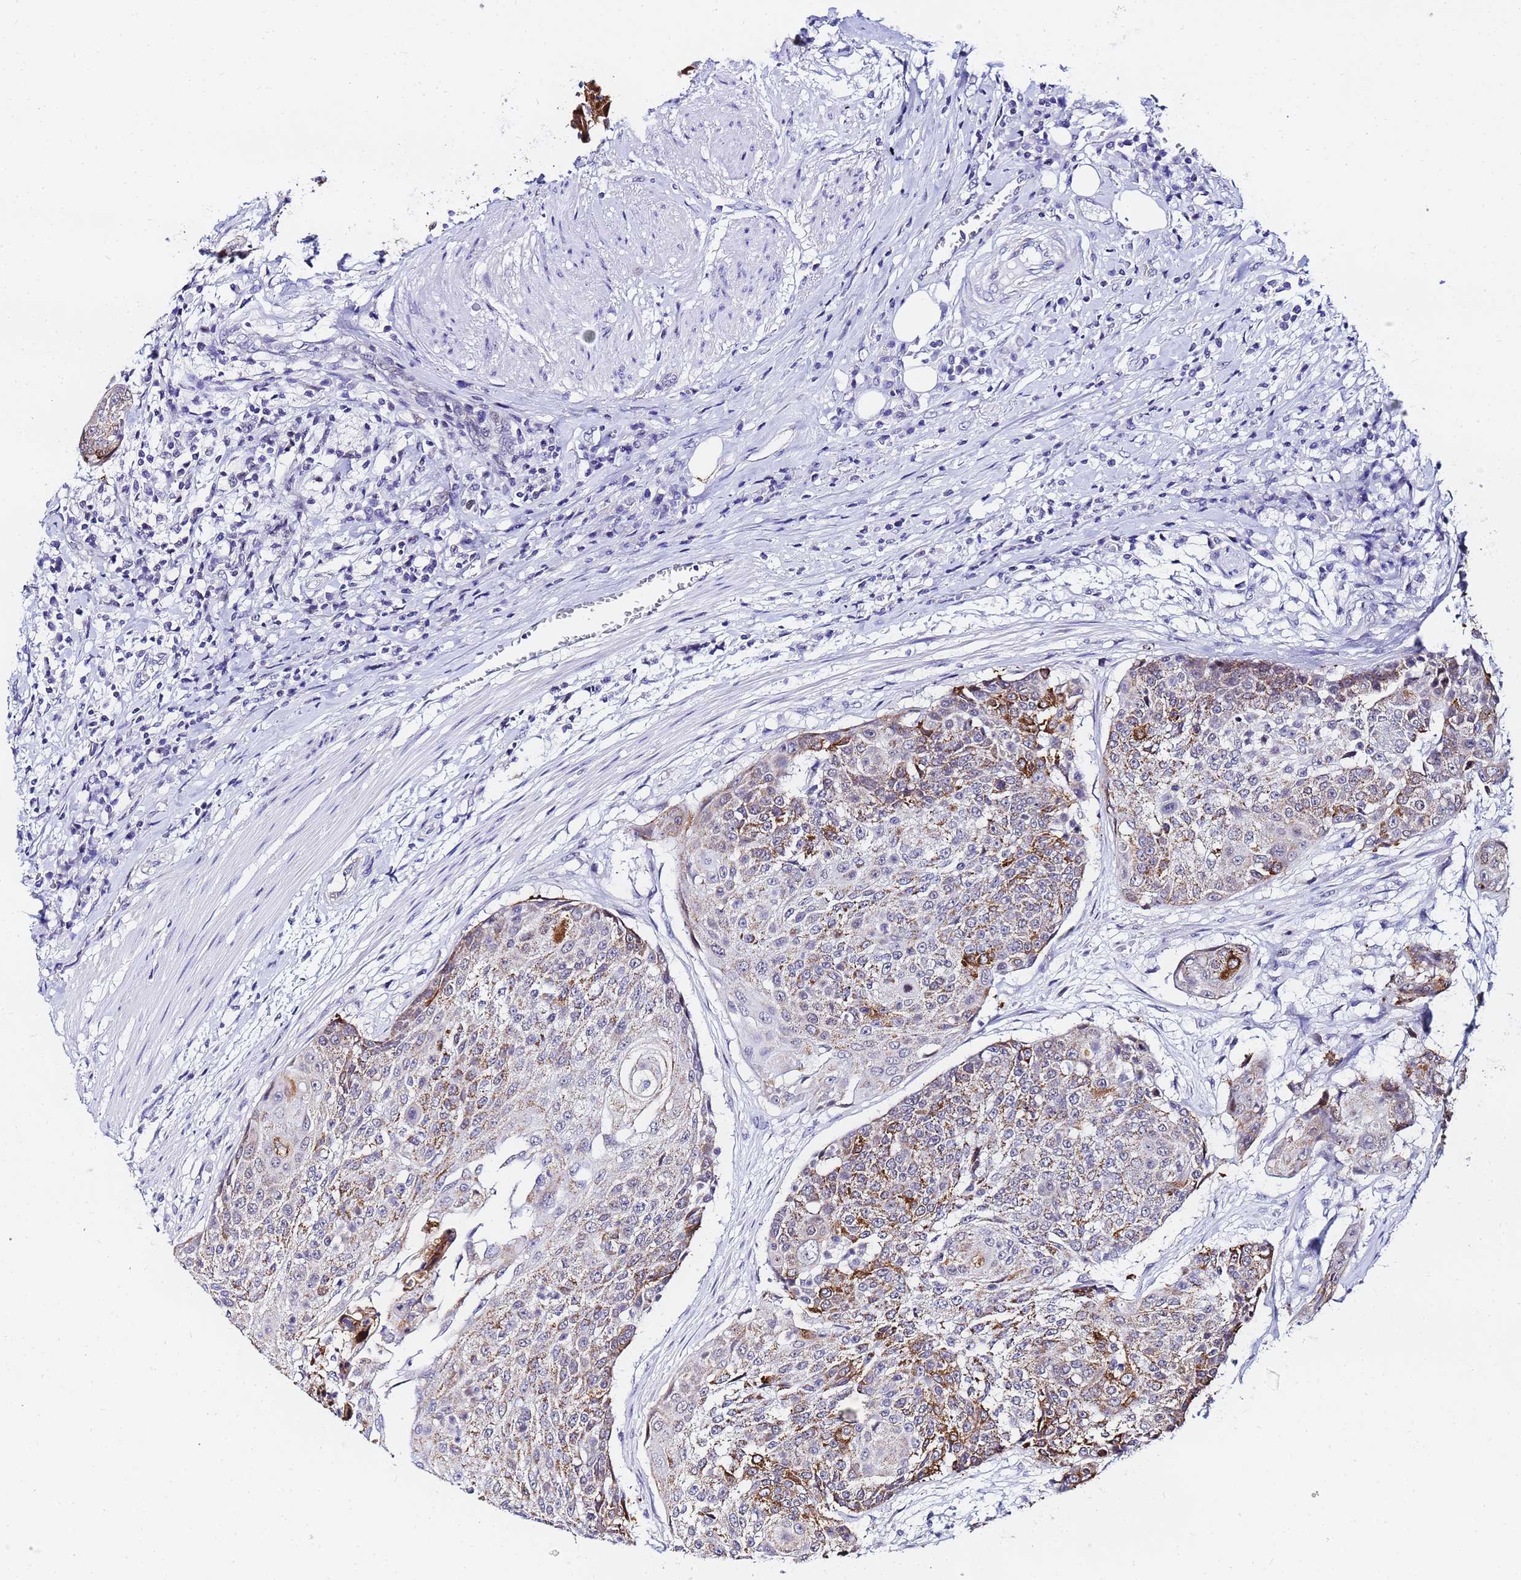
{"staining": {"intensity": "moderate", "quantity": "25%-75%", "location": "cytoplasmic/membranous"}, "tissue": "urothelial cancer", "cell_type": "Tumor cells", "image_type": "cancer", "snomed": [{"axis": "morphology", "description": "Urothelial carcinoma, High grade"}, {"axis": "topography", "description": "Urinary bladder"}], "caption": "A brown stain shows moderate cytoplasmic/membranous staining of a protein in human urothelial cancer tumor cells.", "gene": "CKMT1A", "patient": {"sex": "female", "age": 63}}